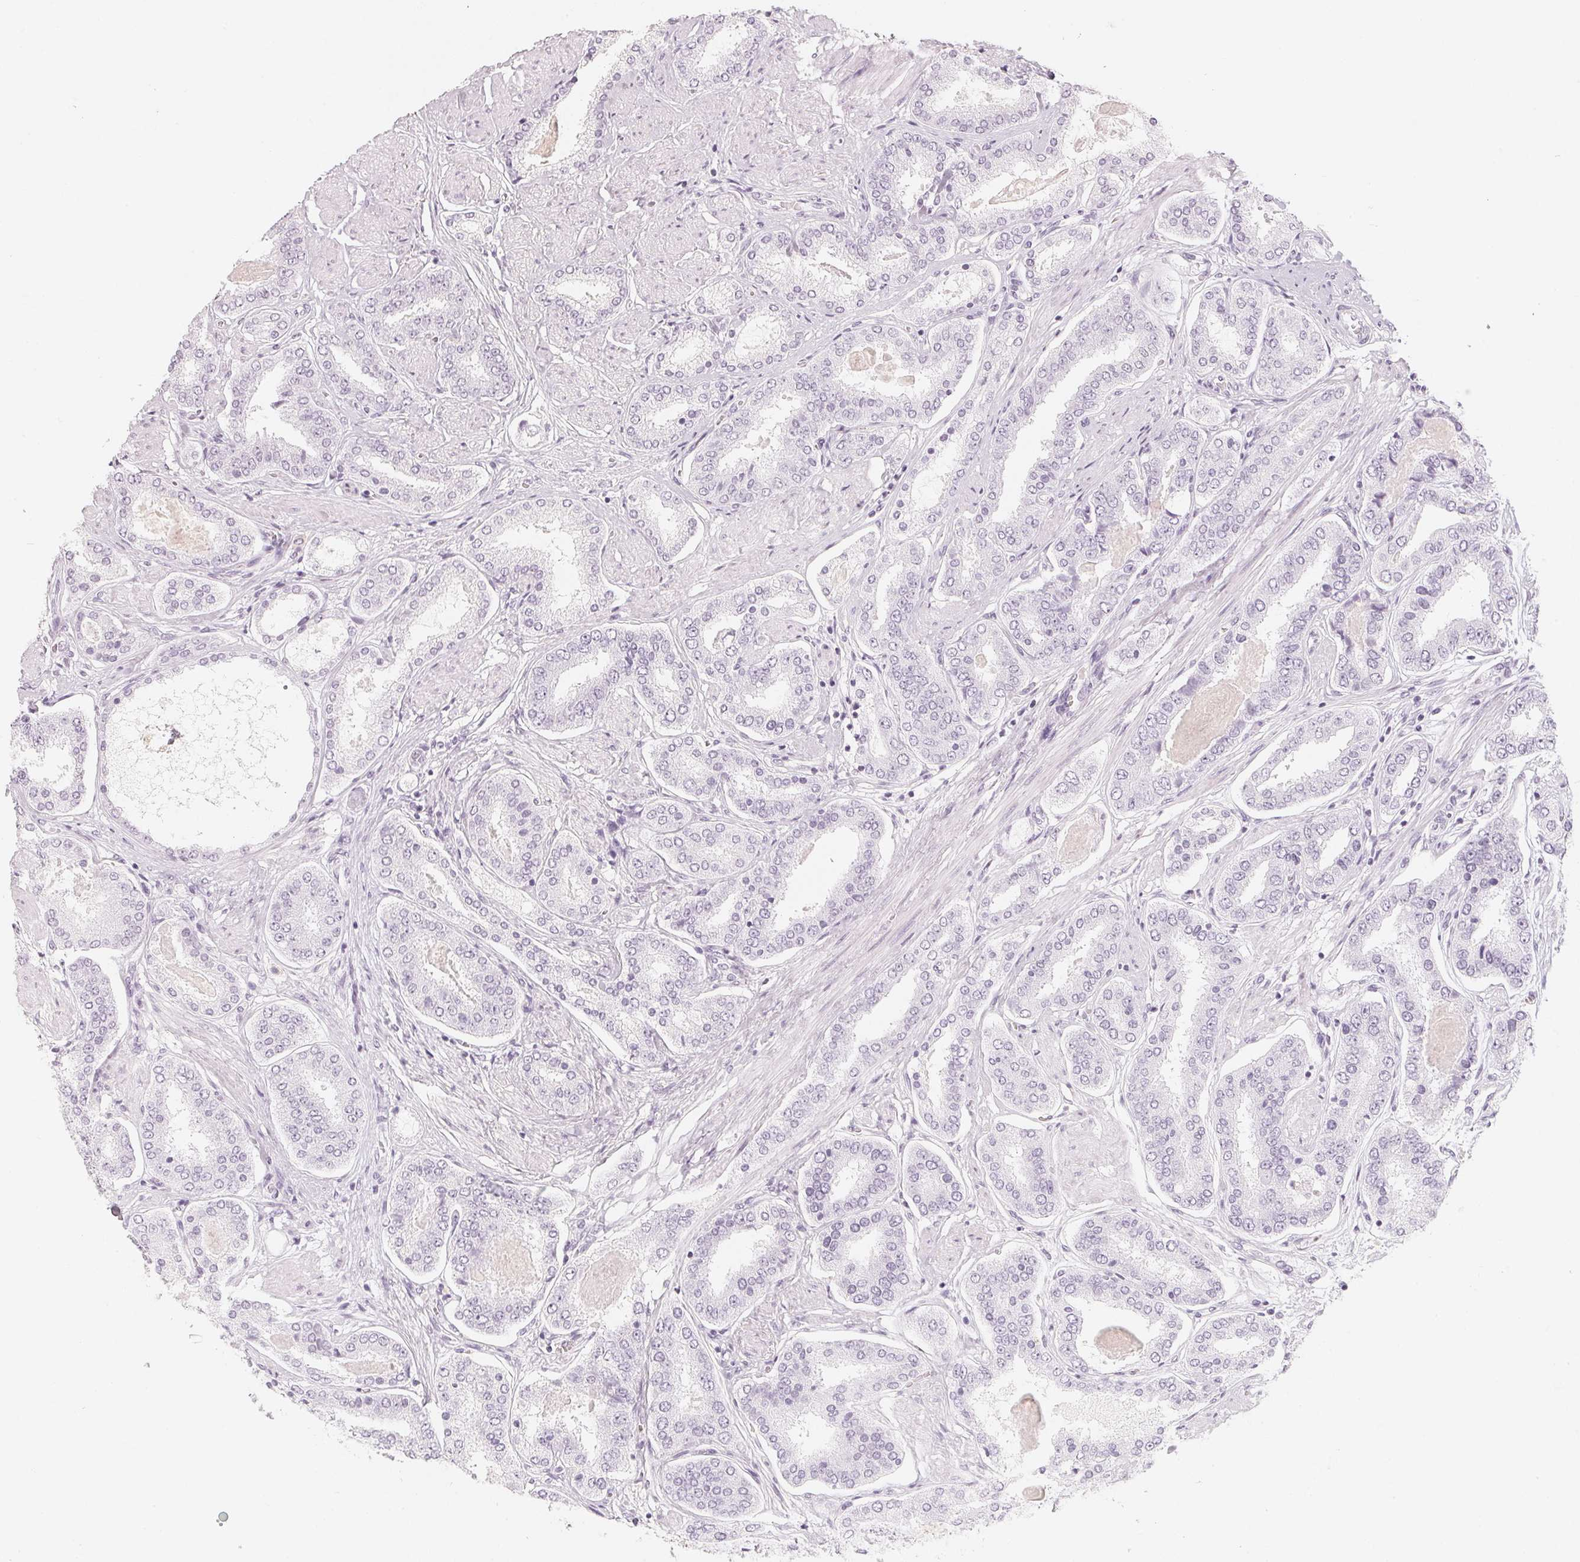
{"staining": {"intensity": "negative", "quantity": "none", "location": "none"}, "tissue": "prostate cancer", "cell_type": "Tumor cells", "image_type": "cancer", "snomed": [{"axis": "morphology", "description": "Adenocarcinoma, High grade"}, {"axis": "topography", "description": "Prostate"}], "caption": "The immunohistochemistry (IHC) image has no significant positivity in tumor cells of prostate cancer (adenocarcinoma (high-grade)) tissue.", "gene": "SLC22A8", "patient": {"sex": "male", "age": 63}}